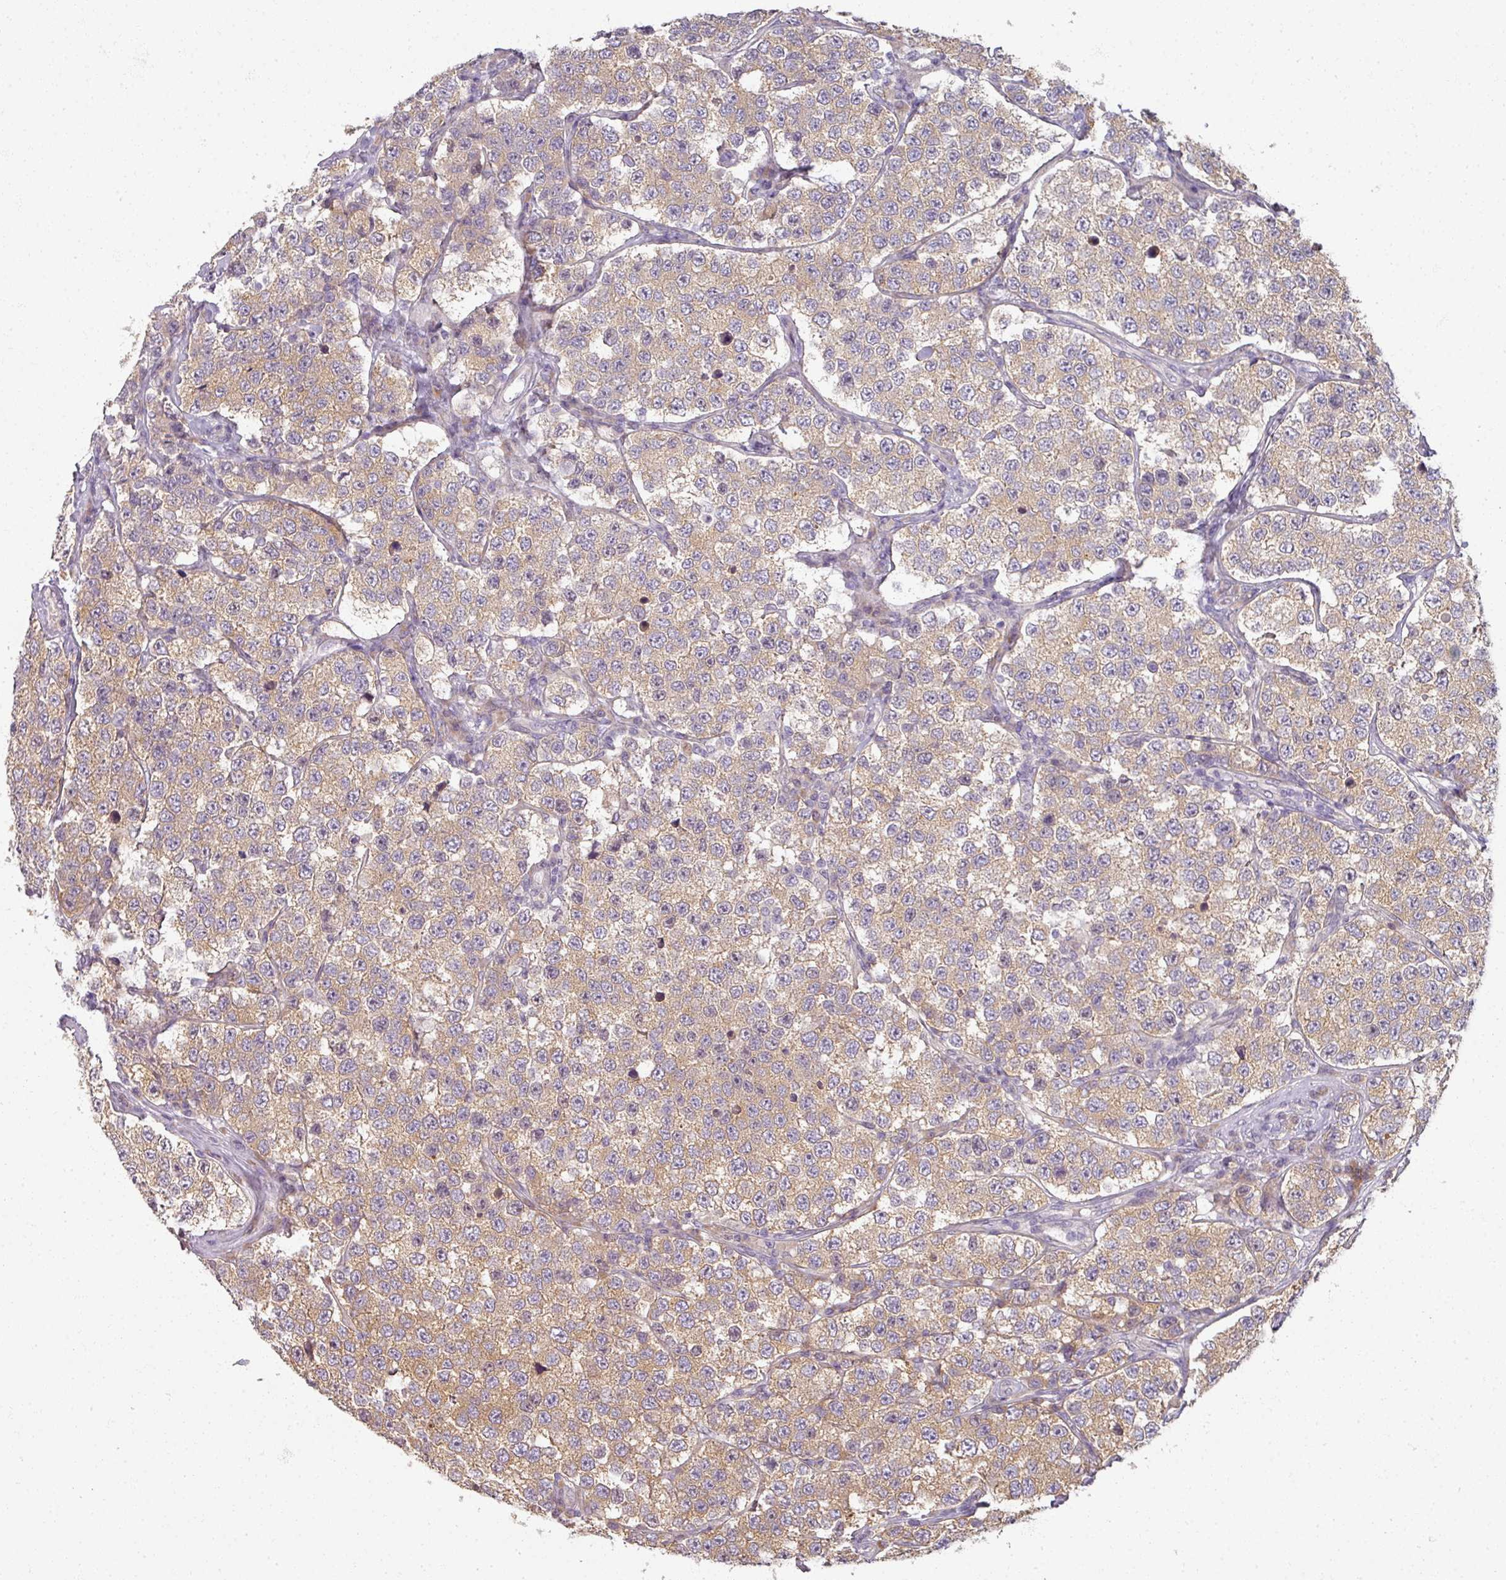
{"staining": {"intensity": "moderate", "quantity": ">75%", "location": "cytoplasmic/membranous"}, "tissue": "testis cancer", "cell_type": "Tumor cells", "image_type": "cancer", "snomed": [{"axis": "morphology", "description": "Seminoma, NOS"}, {"axis": "topography", "description": "Testis"}], "caption": "This photomicrograph reveals IHC staining of testis cancer, with medium moderate cytoplasmic/membranous positivity in approximately >75% of tumor cells.", "gene": "MYMK", "patient": {"sex": "male", "age": 34}}